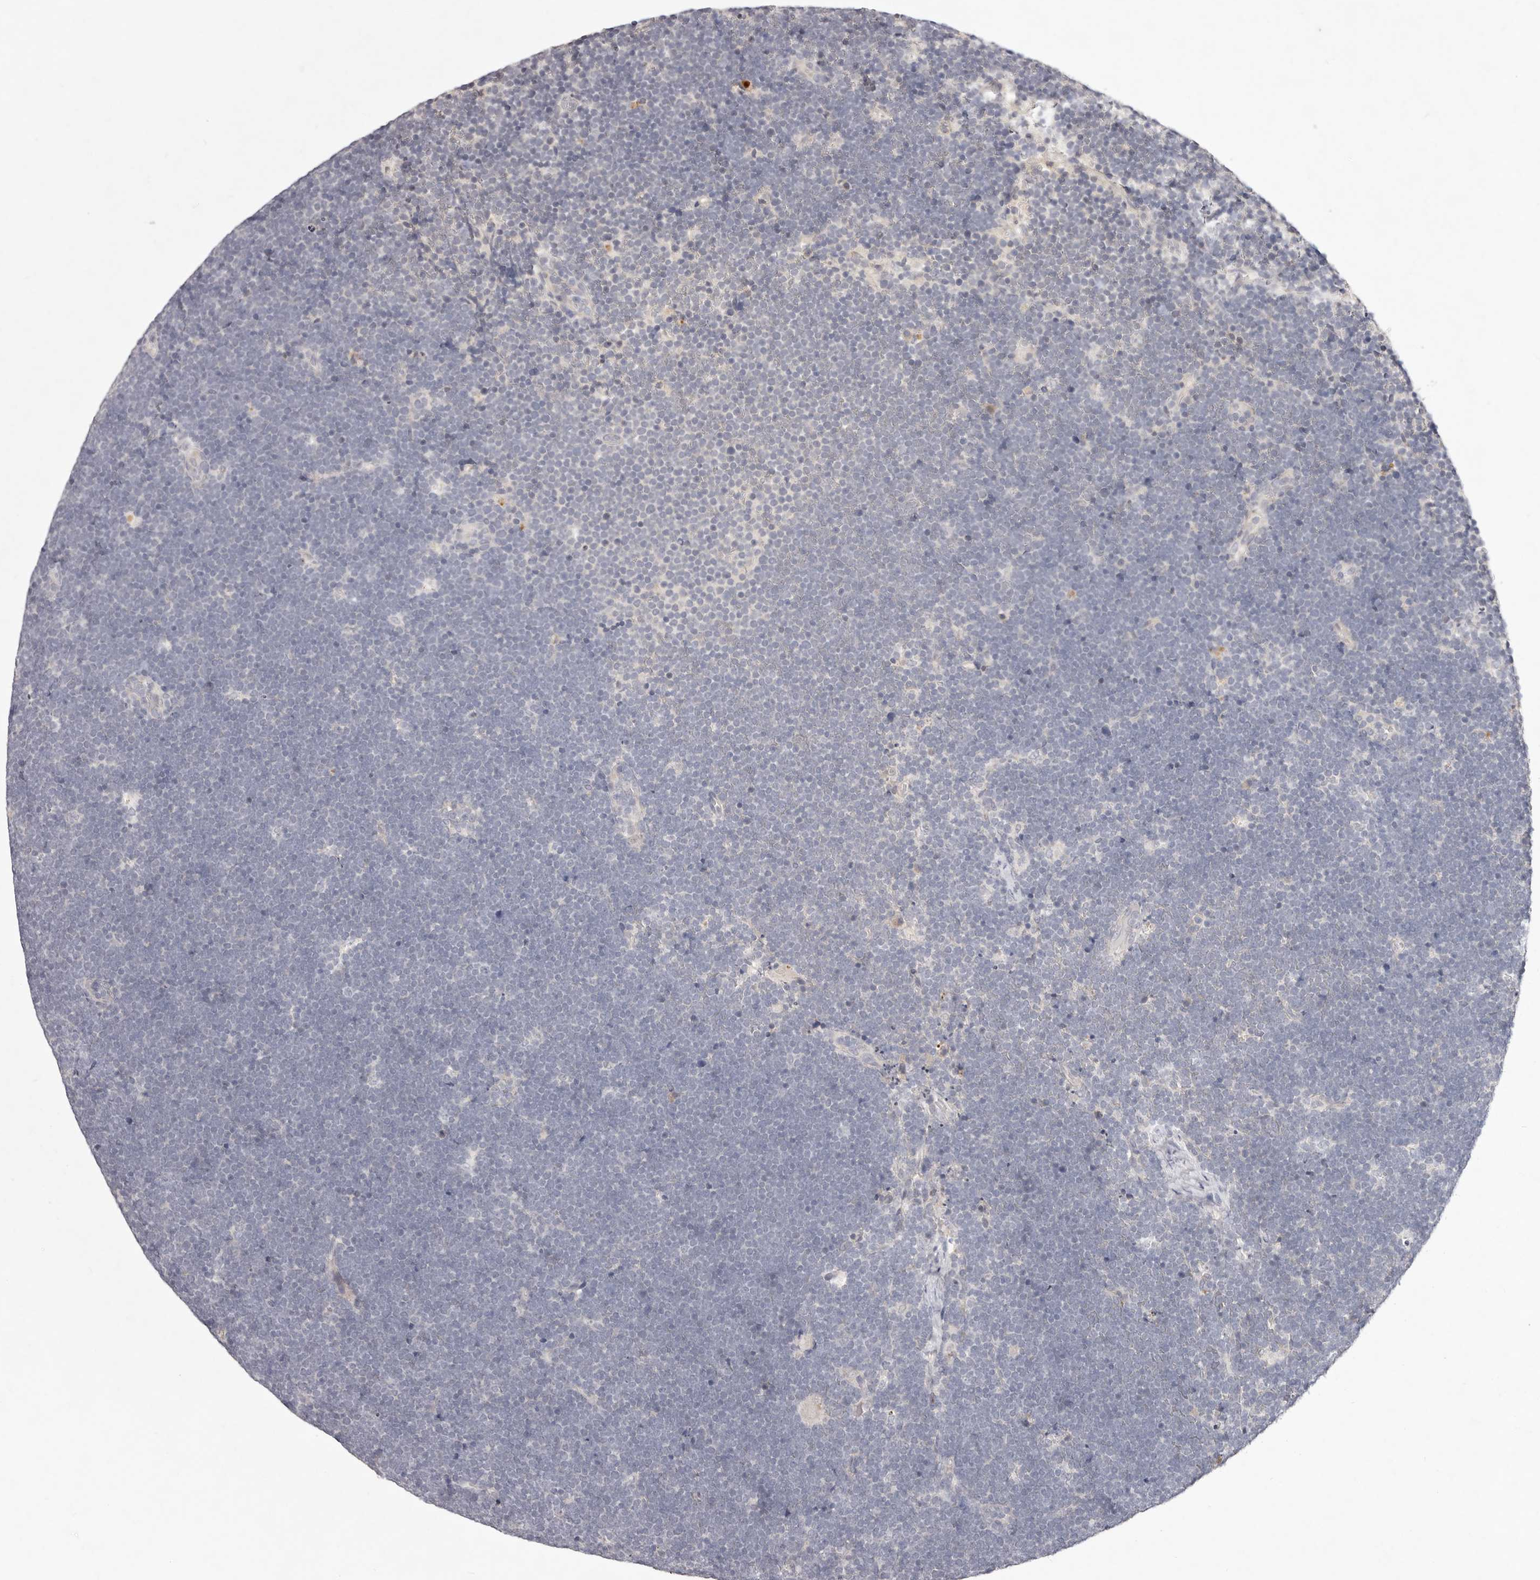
{"staining": {"intensity": "negative", "quantity": "none", "location": "none"}, "tissue": "lymphoma", "cell_type": "Tumor cells", "image_type": "cancer", "snomed": [{"axis": "morphology", "description": "Malignant lymphoma, non-Hodgkin's type, High grade"}, {"axis": "topography", "description": "Lymph node"}], "caption": "There is no significant expression in tumor cells of malignant lymphoma, non-Hodgkin's type (high-grade). Nuclei are stained in blue.", "gene": "GARNL3", "patient": {"sex": "male", "age": 13}}